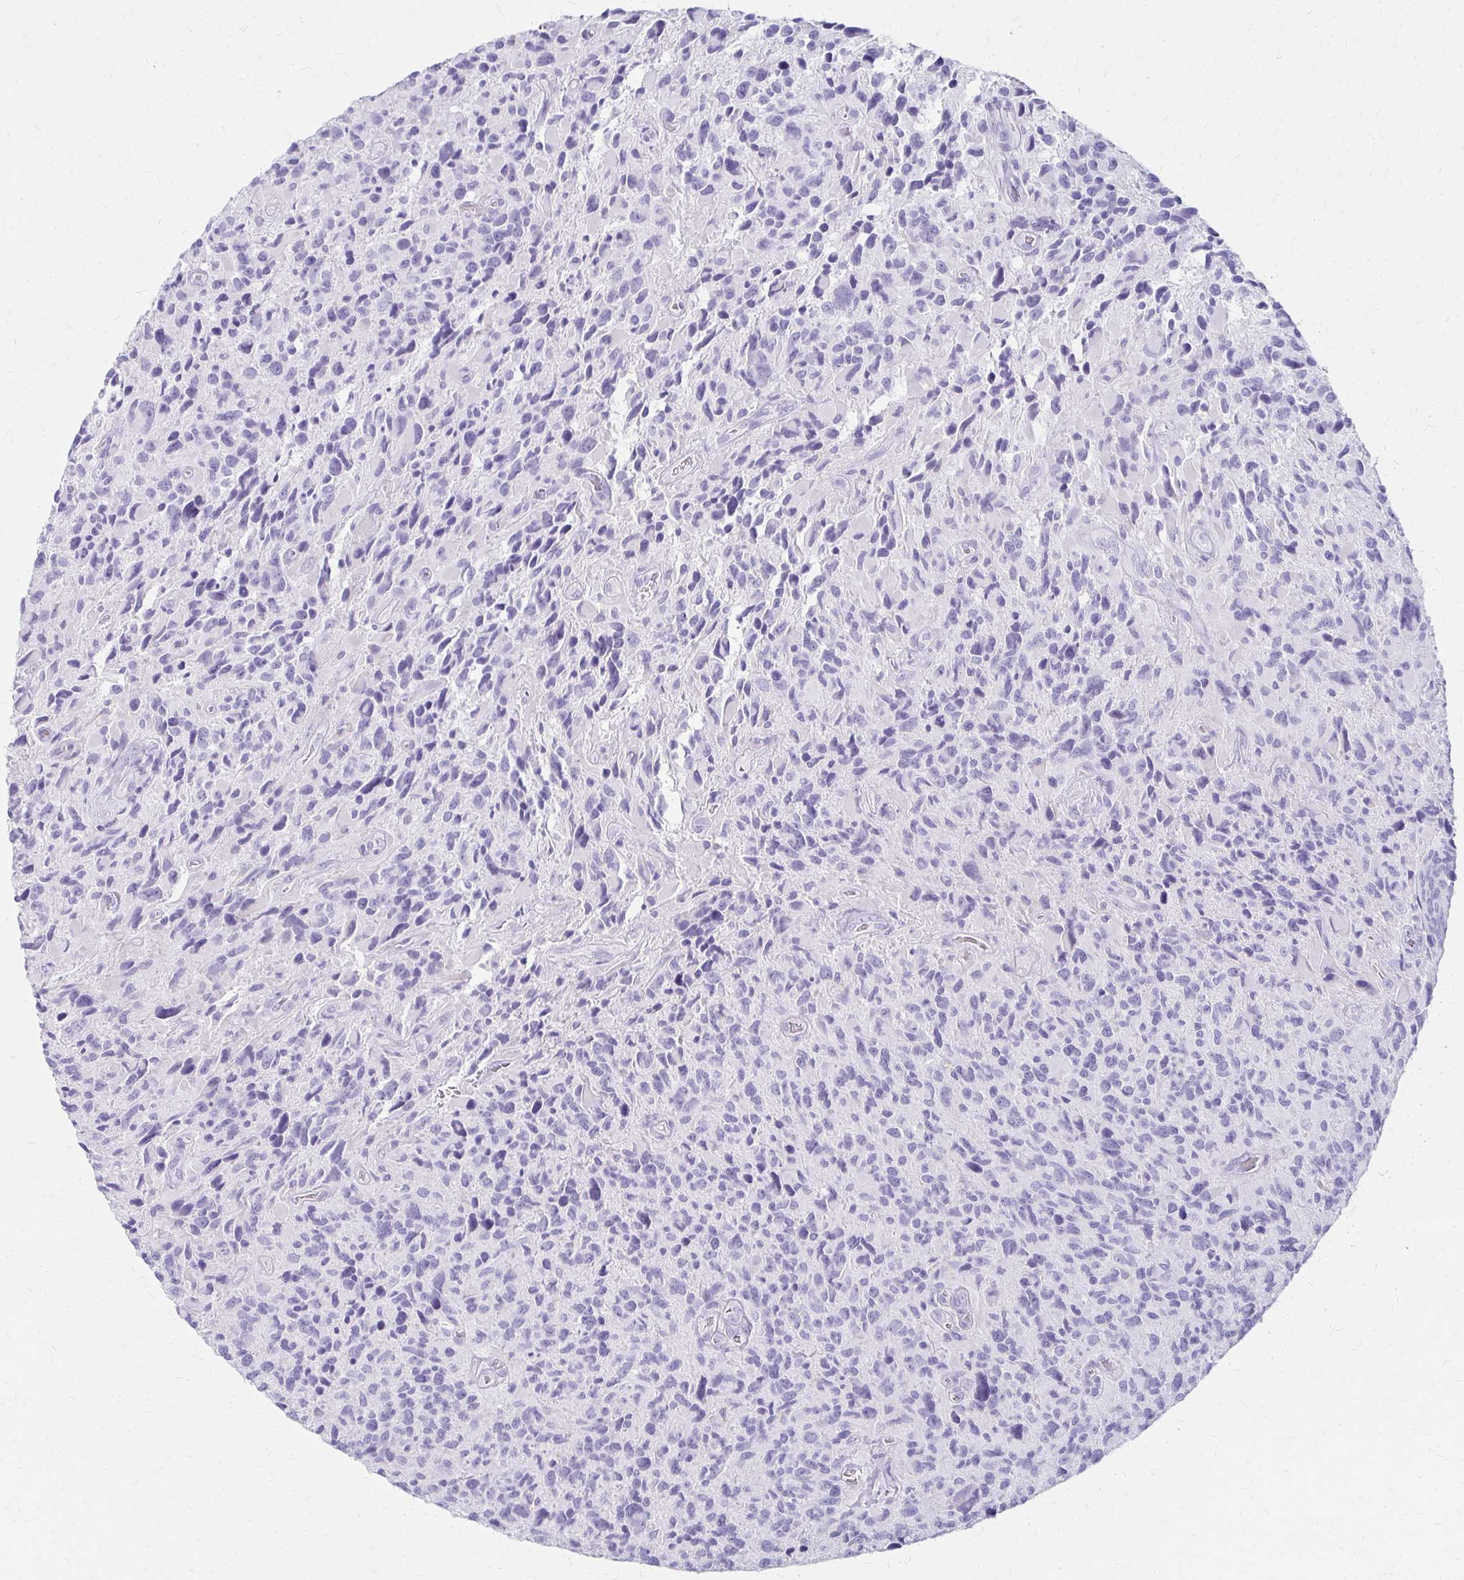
{"staining": {"intensity": "negative", "quantity": "none", "location": "none"}, "tissue": "glioma", "cell_type": "Tumor cells", "image_type": "cancer", "snomed": [{"axis": "morphology", "description": "Glioma, malignant, High grade"}, {"axis": "topography", "description": "Brain"}], "caption": "High power microscopy photomicrograph of an immunohistochemistry histopathology image of glioma, revealing no significant positivity in tumor cells.", "gene": "IVL", "patient": {"sex": "male", "age": 46}}